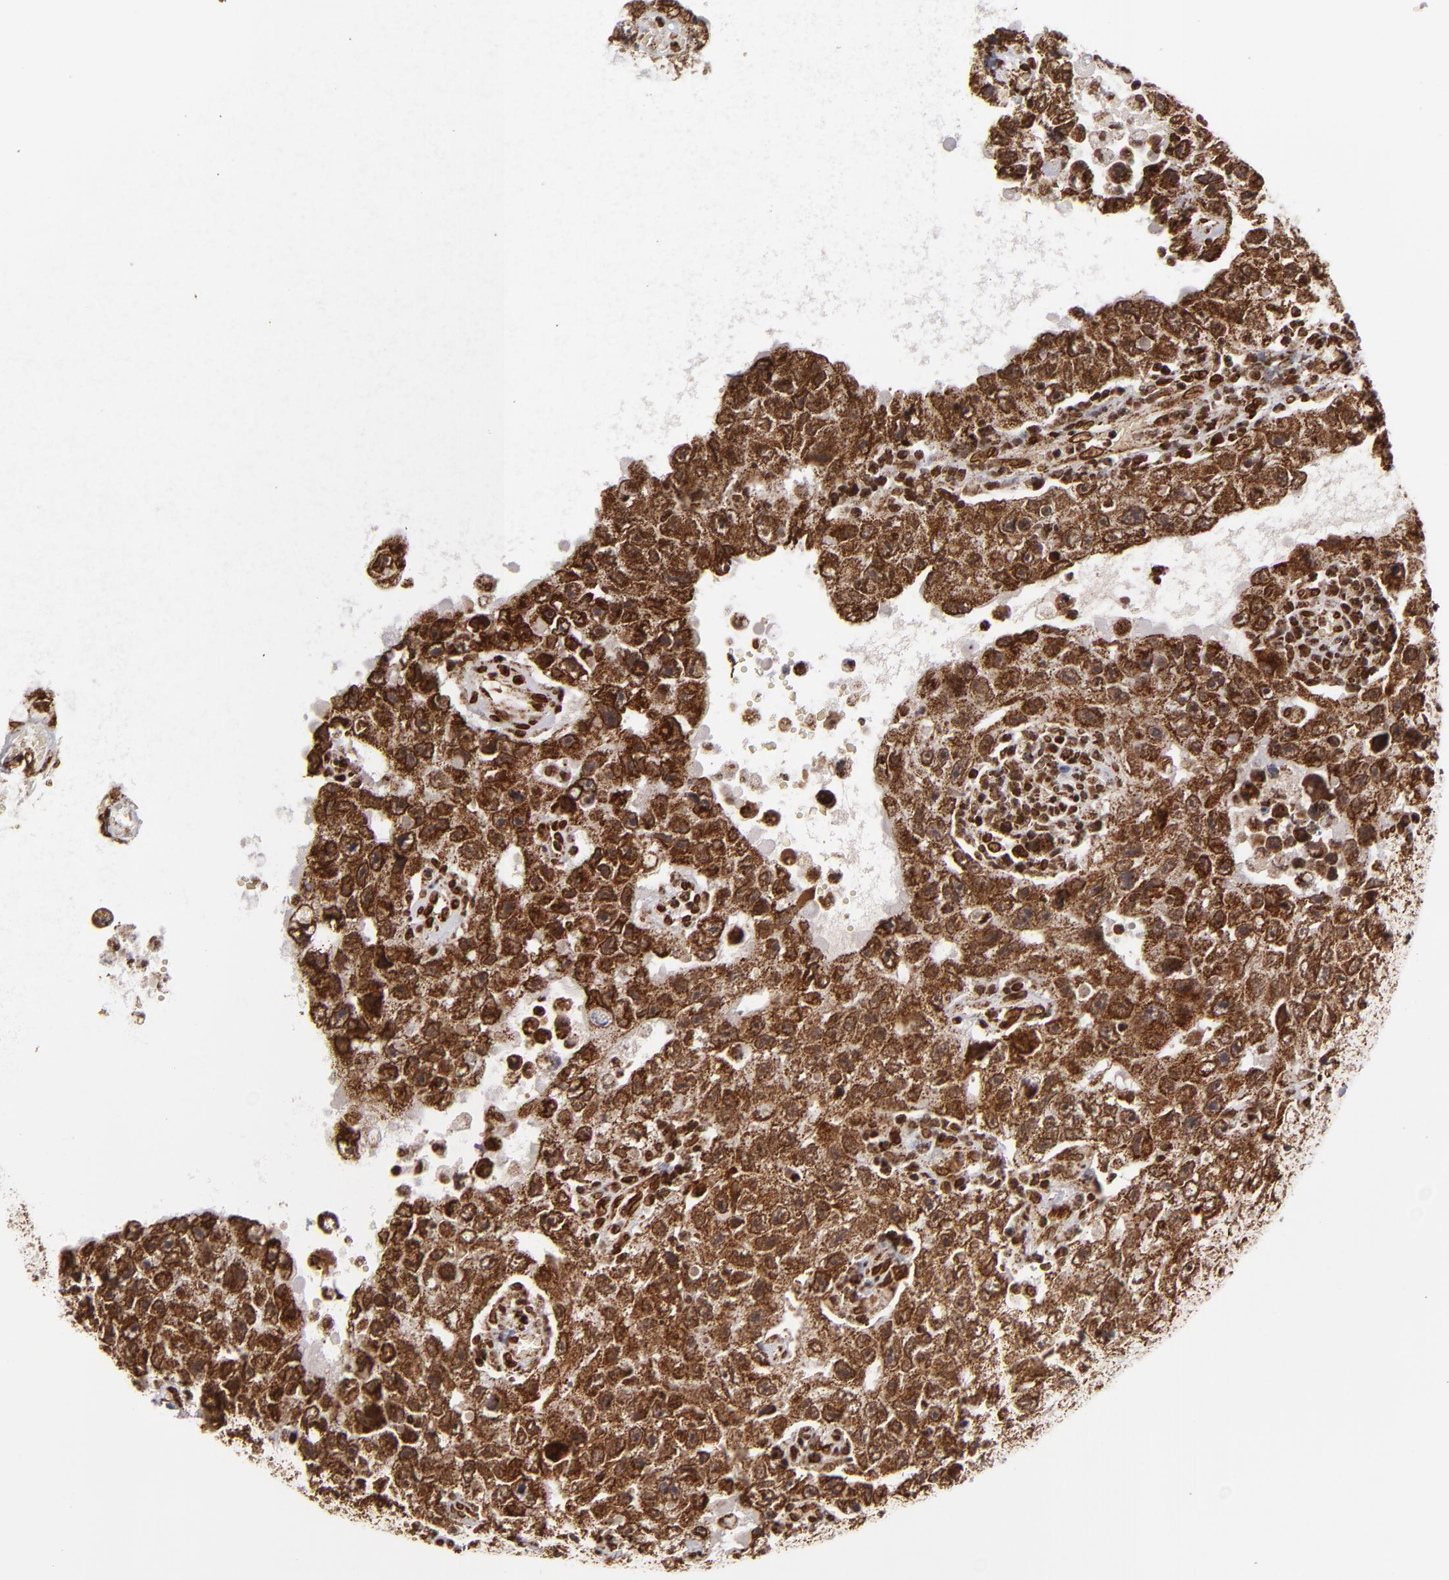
{"staining": {"intensity": "strong", "quantity": ">75%", "location": "cytoplasmic/membranous,nuclear"}, "tissue": "testis cancer", "cell_type": "Tumor cells", "image_type": "cancer", "snomed": [{"axis": "morphology", "description": "Carcinoma, Embryonal, NOS"}, {"axis": "topography", "description": "Testis"}], "caption": "Immunohistochemistry (IHC) of human embryonal carcinoma (testis) reveals high levels of strong cytoplasmic/membranous and nuclear expression in approximately >75% of tumor cells.", "gene": "CUL3", "patient": {"sex": "male", "age": 26}}